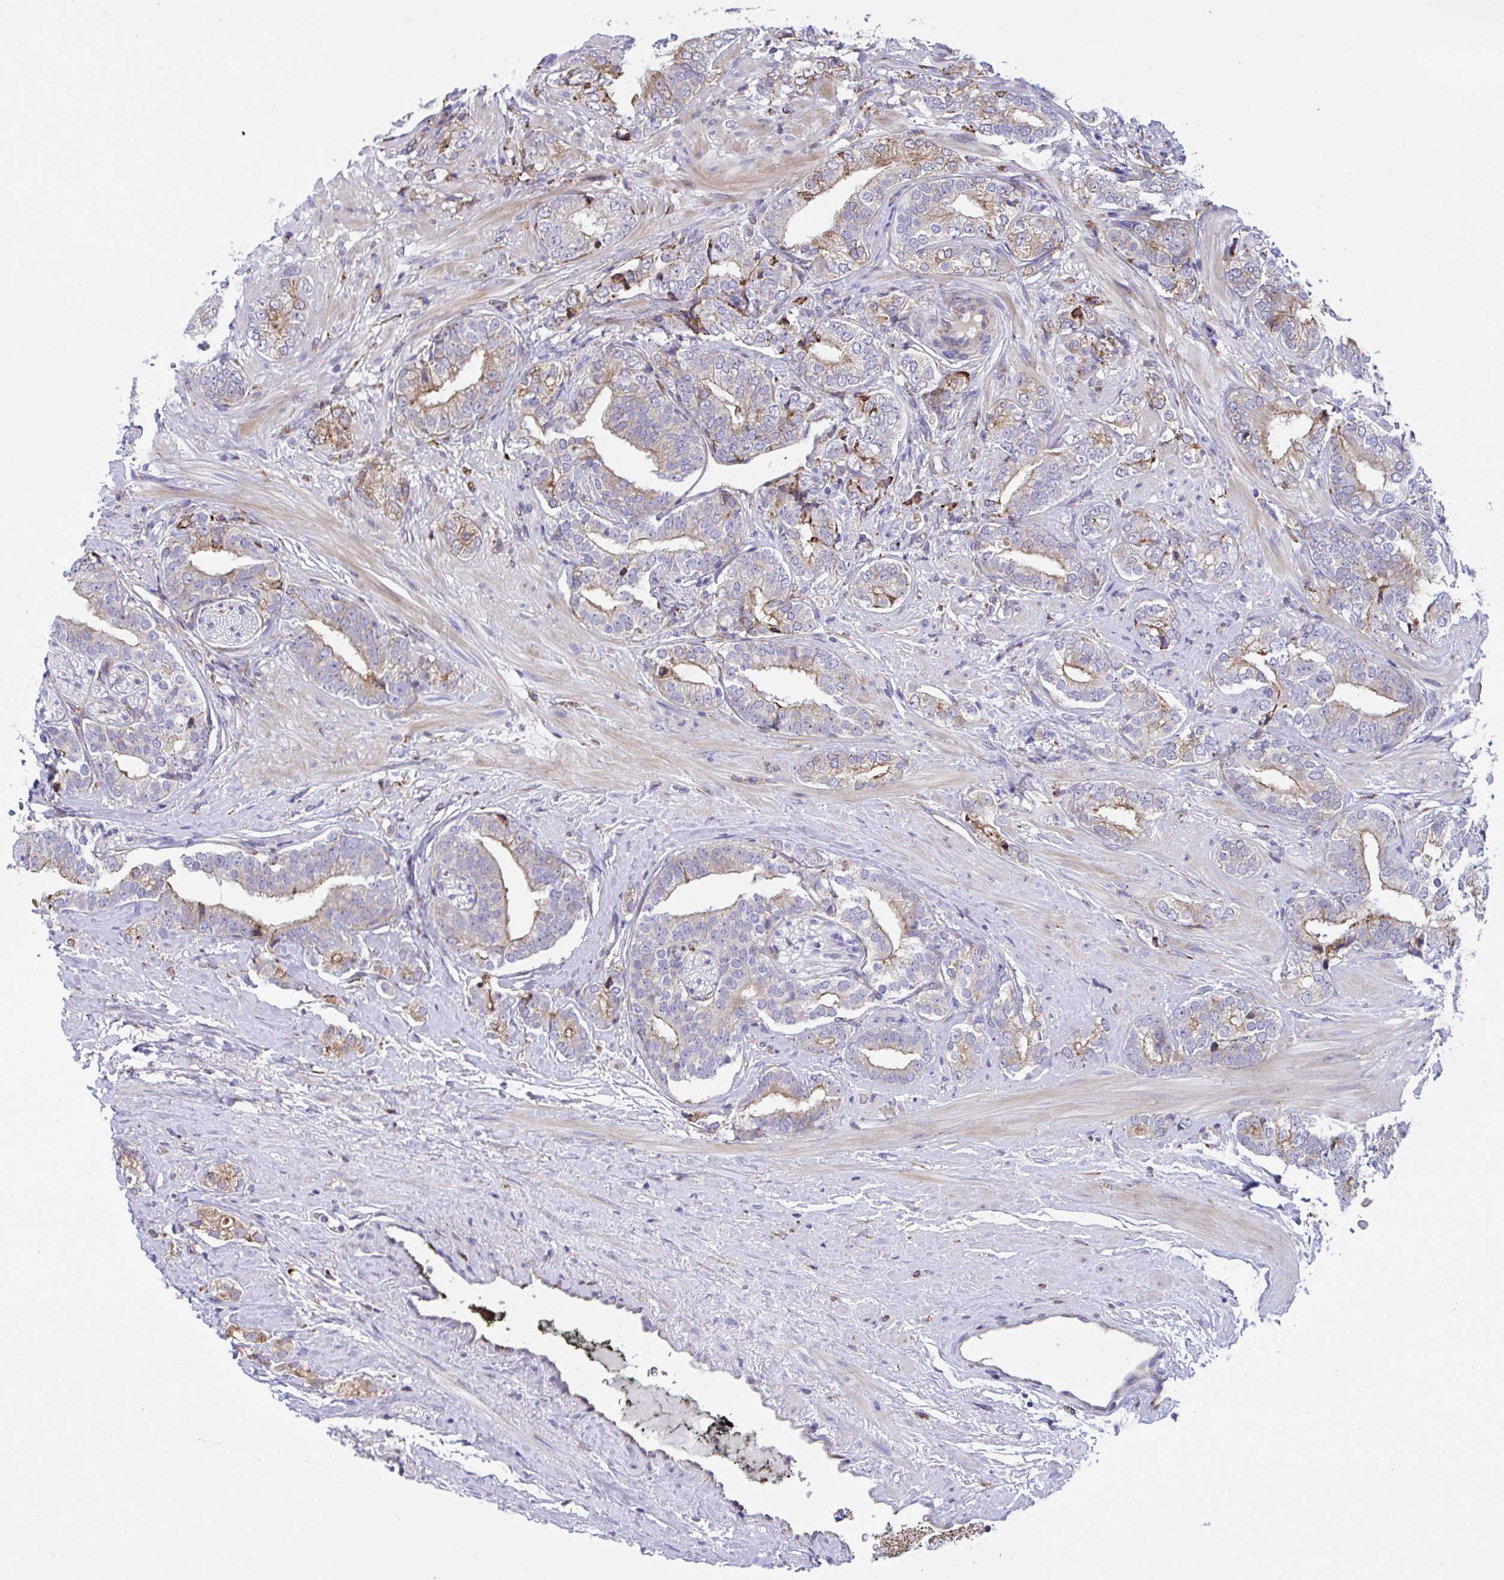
{"staining": {"intensity": "weak", "quantity": "25%-75%", "location": "cytoplasmic/membranous"}, "tissue": "prostate cancer", "cell_type": "Tumor cells", "image_type": "cancer", "snomed": [{"axis": "morphology", "description": "Adenocarcinoma, High grade"}, {"axis": "topography", "description": "Prostate"}], "caption": "DAB (3,3'-diaminobenzidine) immunohistochemical staining of prostate adenocarcinoma (high-grade) shows weak cytoplasmic/membranous protein staining in about 25%-75% of tumor cells.", "gene": "PEAK3", "patient": {"sex": "male", "age": 72}}